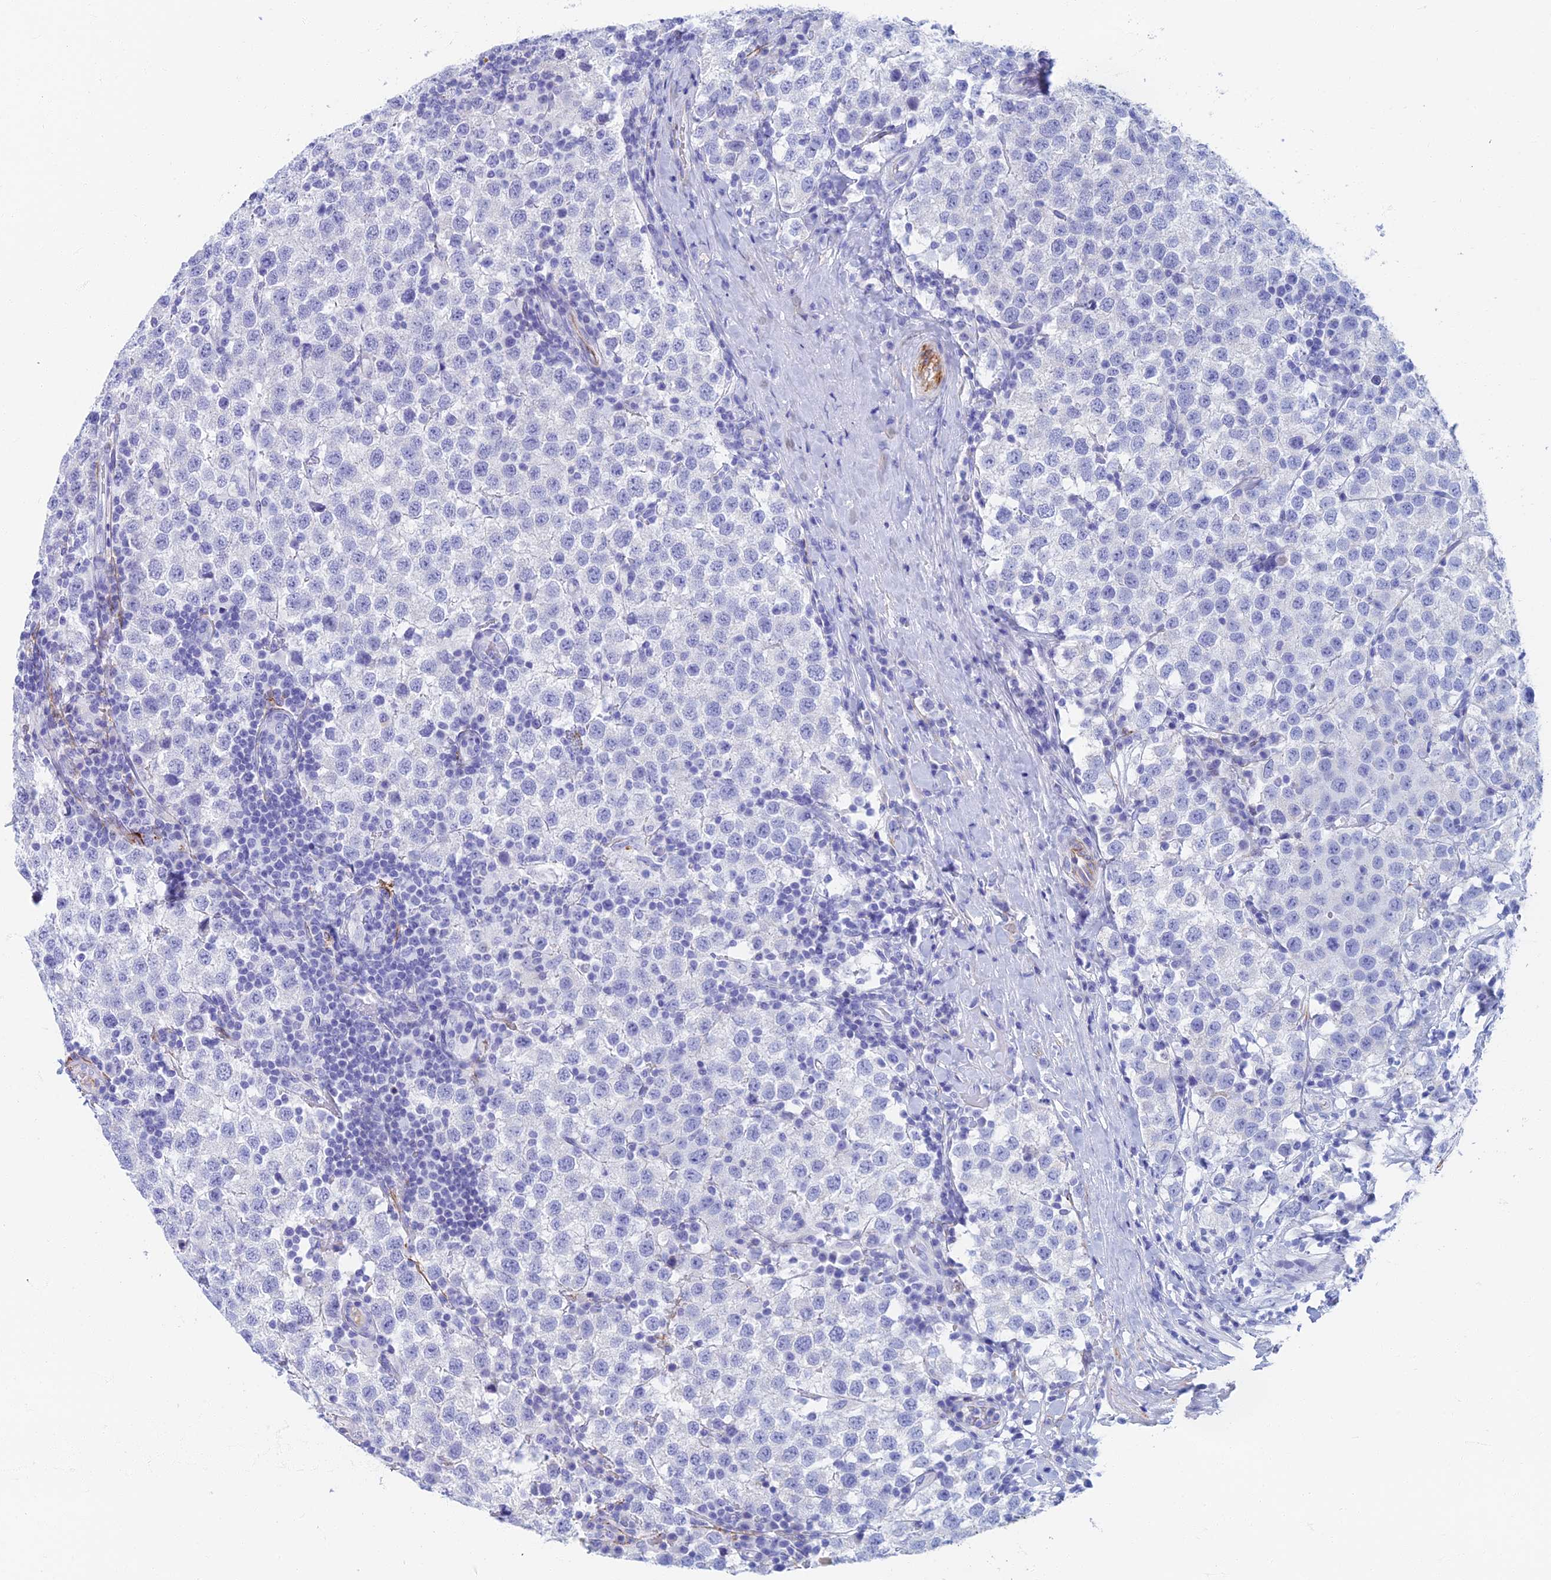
{"staining": {"intensity": "negative", "quantity": "none", "location": "none"}, "tissue": "testis cancer", "cell_type": "Tumor cells", "image_type": "cancer", "snomed": [{"axis": "morphology", "description": "Seminoma, NOS"}, {"axis": "topography", "description": "Testis"}], "caption": "Immunohistochemical staining of human testis cancer displays no significant positivity in tumor cells.", "gene": "ETFRF1", "patient": {"sex": "male", "age": 34}}